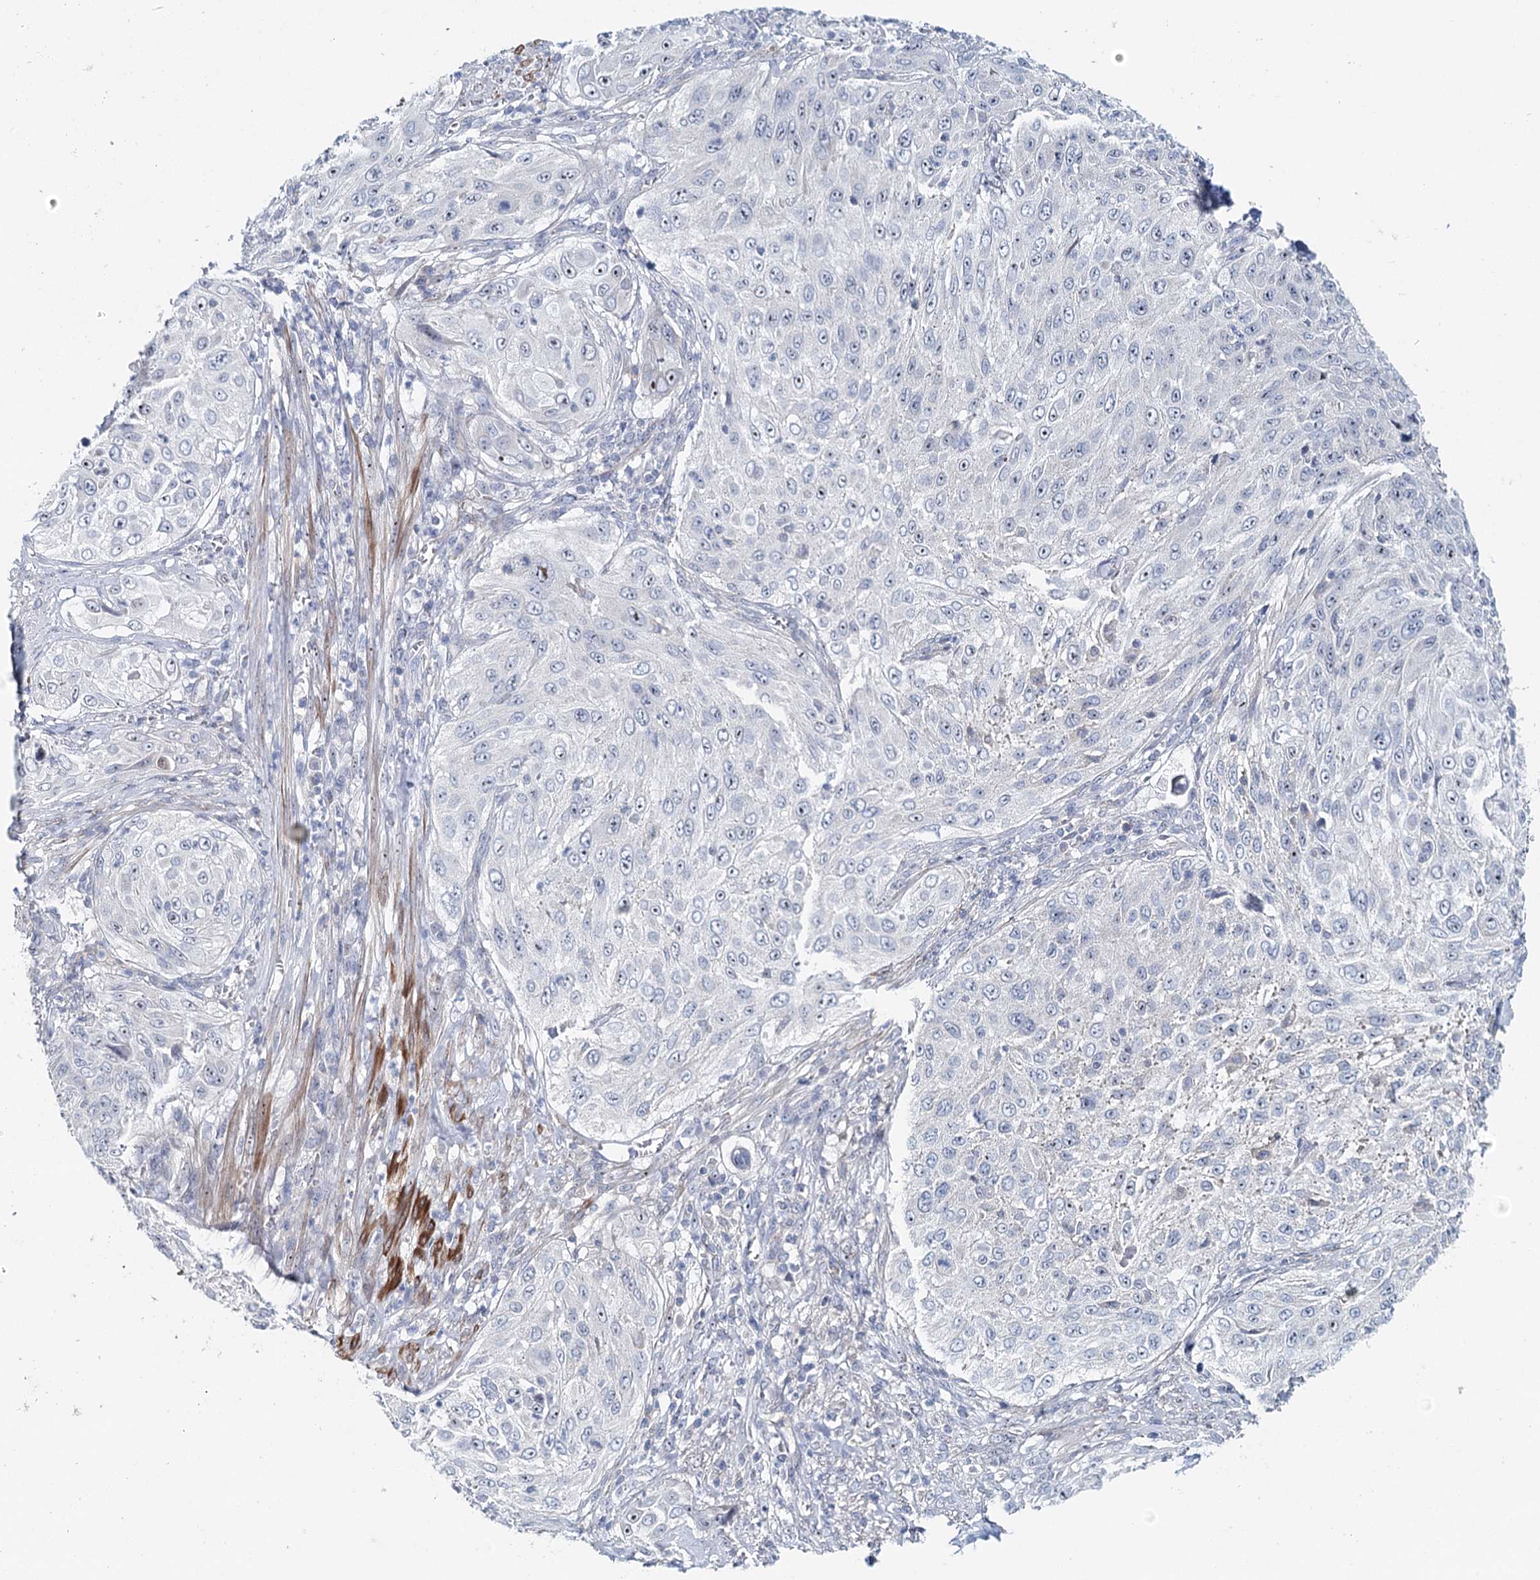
{"staining": {"intensity": "negative", "quantity": "none", "location": "none"}, "tissue": "cervical cancer", "cell_type": "Tumor cells", "image_type": "cancer", "snomed": [{"axis": "morphology", "description": "Squamous cell carcinoma, NOS"}, {"axis": "topography", "description": "Cervix"}], "caption": "An immunohistochemistry micrograph of cervical squamous cell carcinoma is shown. There is no staining in tumor cells of cervical squamous cell carcinoma. (DAB IHC with hematoxylin counter stain).", "gene": "RBM43", "patient": {"sex": "female", "age": 42}}